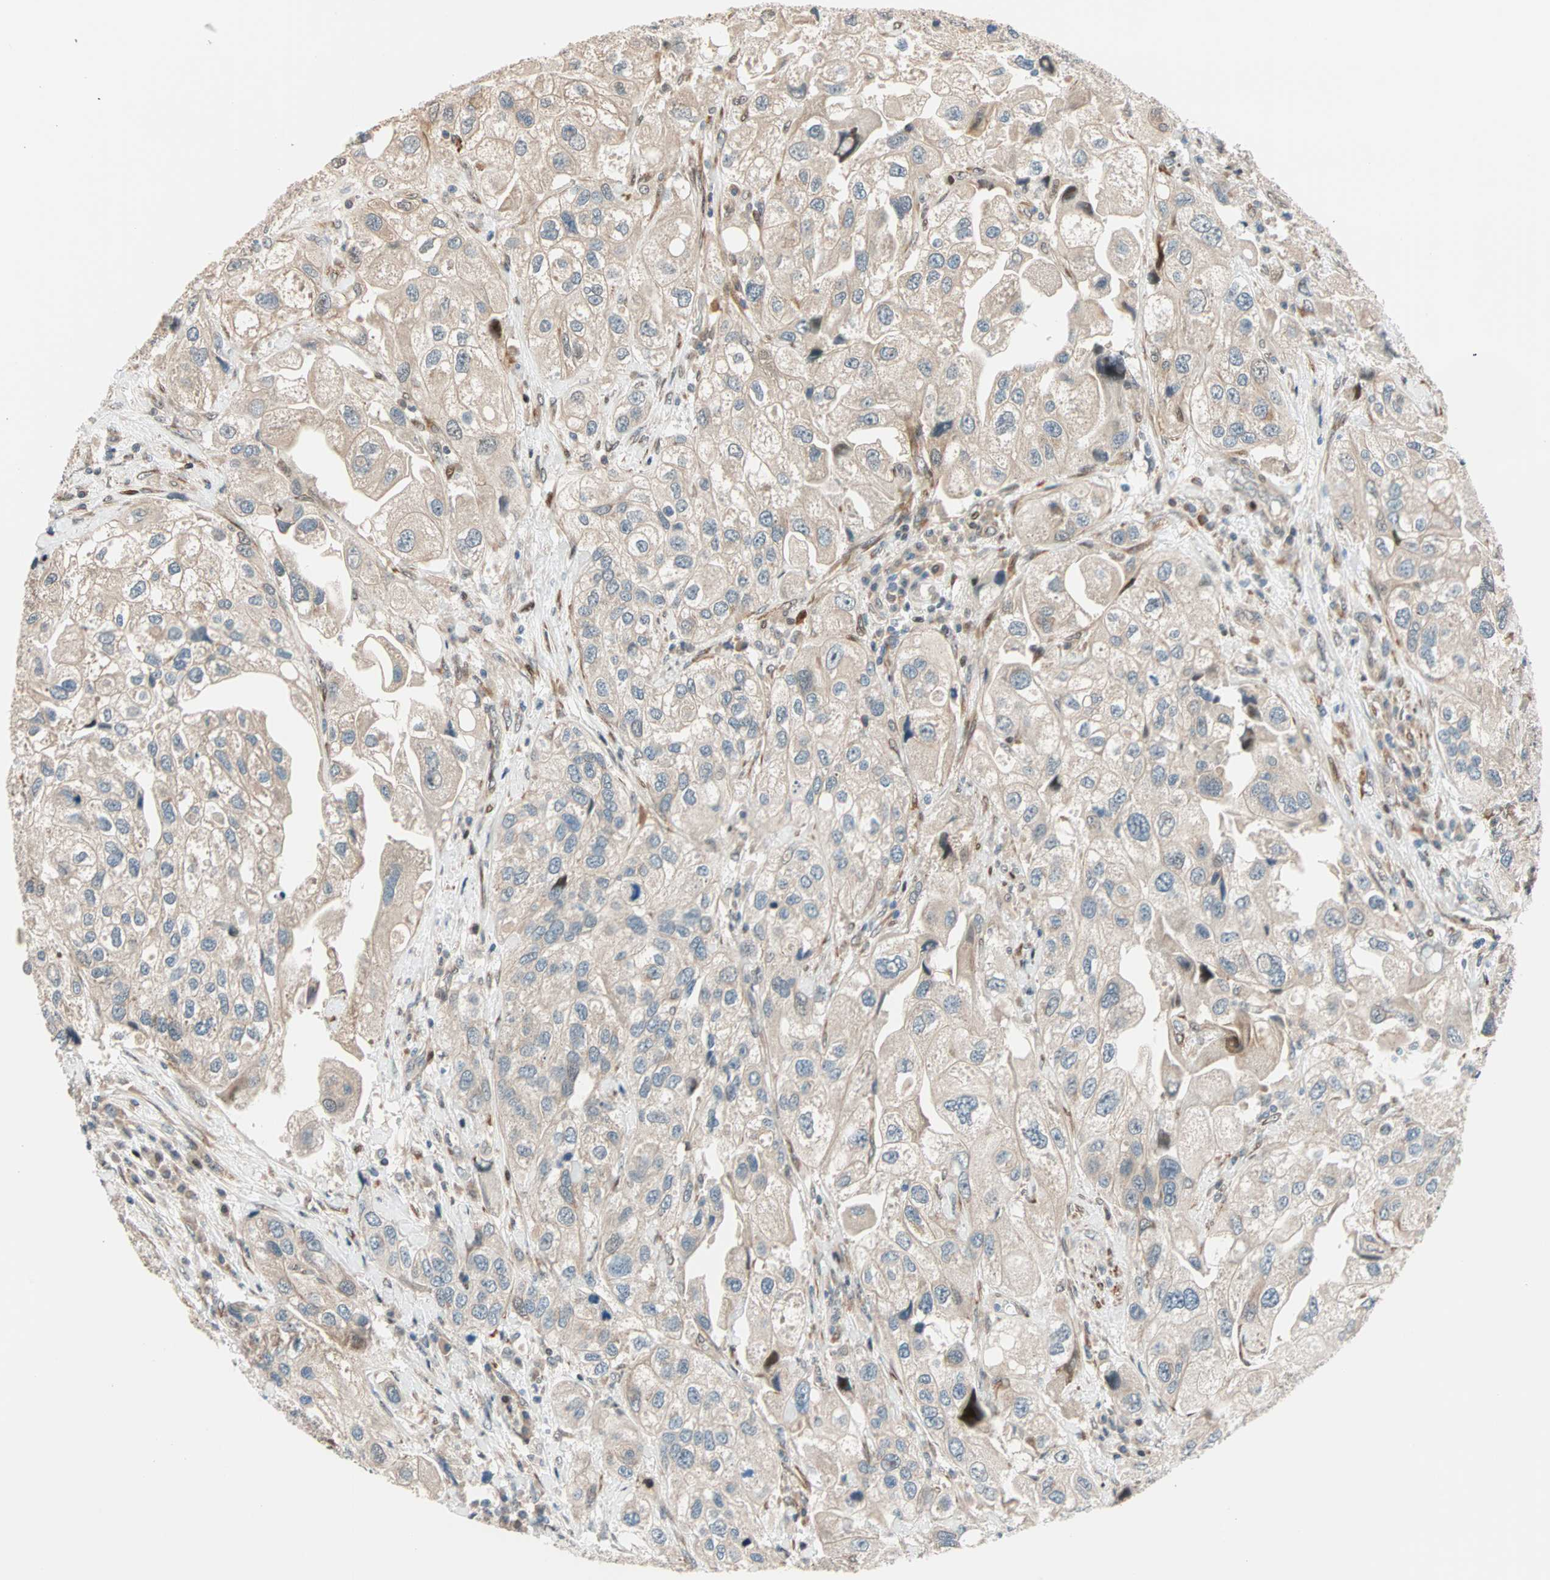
{"staining": {"intensity": "weak", "quantity": ">75%", "location": "cytoplasmic/membranous"}, "tissue": "urothelial cancer", "cell_type": "Tumor cells", "image_type": "cancer", "snomed": [{"axis": "morphology", "description": "Urothelial carcinoma, High grade"}, {"axis": "topography", "description": "Urinary bladder"}], "caption": "Urothelial carcinoma (high-grade) tissue displays weak cytoplasmic/membranous expression in approximately >75% of tumor cells (DAB (3,3'-diaminobenzidine) = brown stain, brightfield microscopy at high magnification).", "gene": "HECW1", "patient": {"sex": "female", "age": 64}}